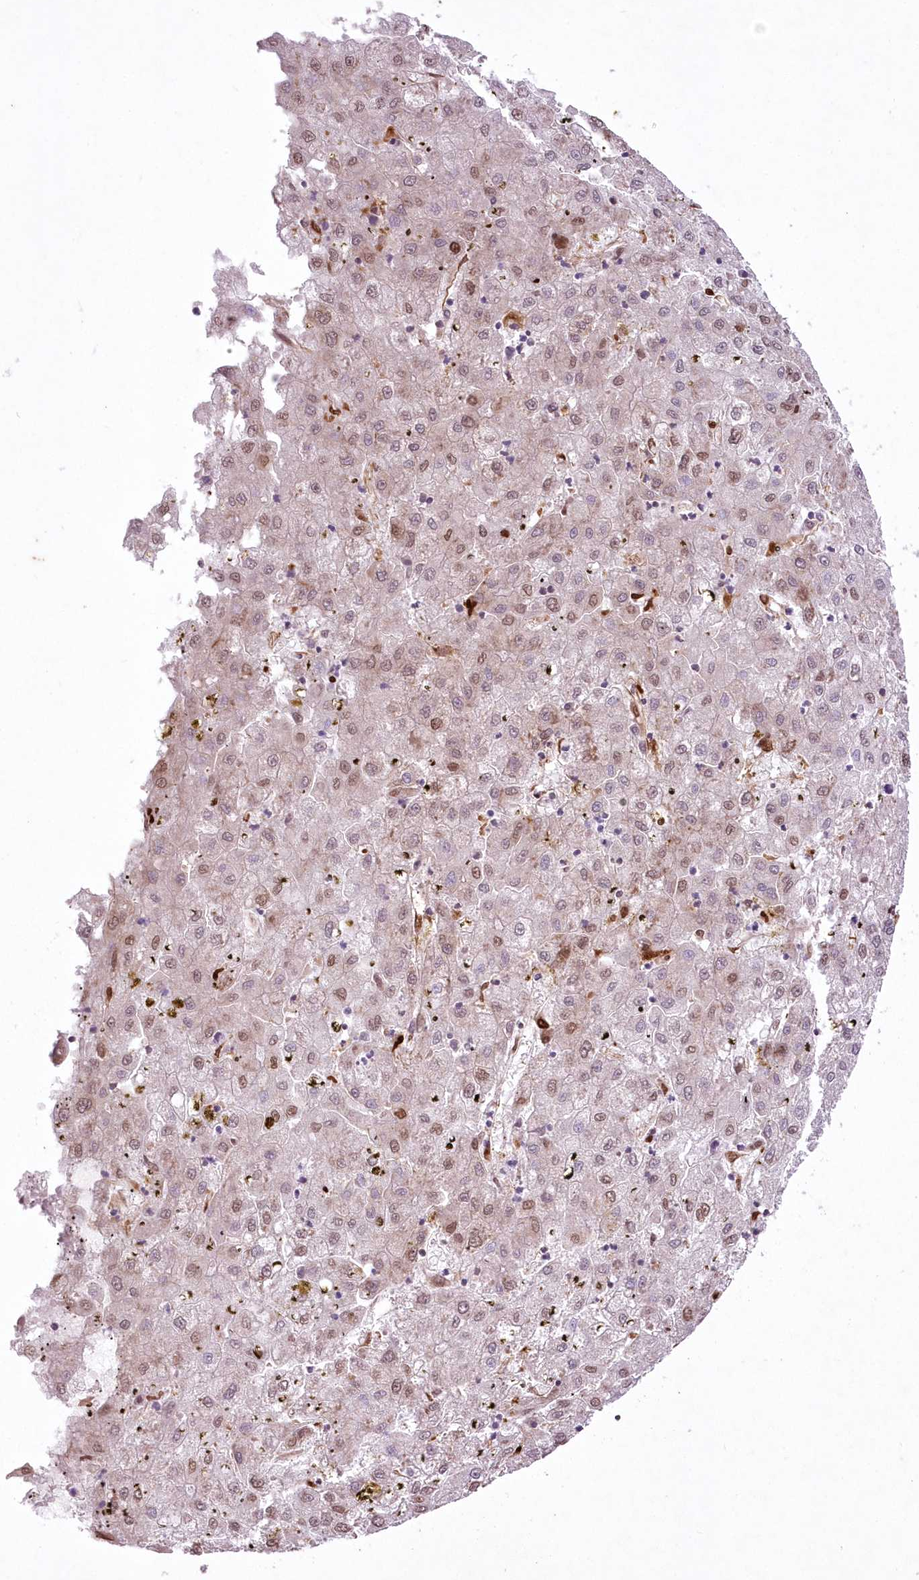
{"staining": {"intensity": "weak", "quantity": "25%-75%", "location": "nuclear"}, "tissue": "liver cancer", "cell_type": "Tumor cells", "image_type": "cancer", "snomed": [{"axis": "morphology", "description": "Carcinoma, Hepatocellular, NOS"}, {"axis": "topography", "description": "Liver"}], "caption": "Protein analysis of hepatocellular carcinoma (liver) tissue displays weak nuclear staining in about 25%-75% of tumor cells. (IHC, brightfield microscopy, high magnification).", "gene": "FCHO2", "patient": {"sex": "male", "age": 72}}